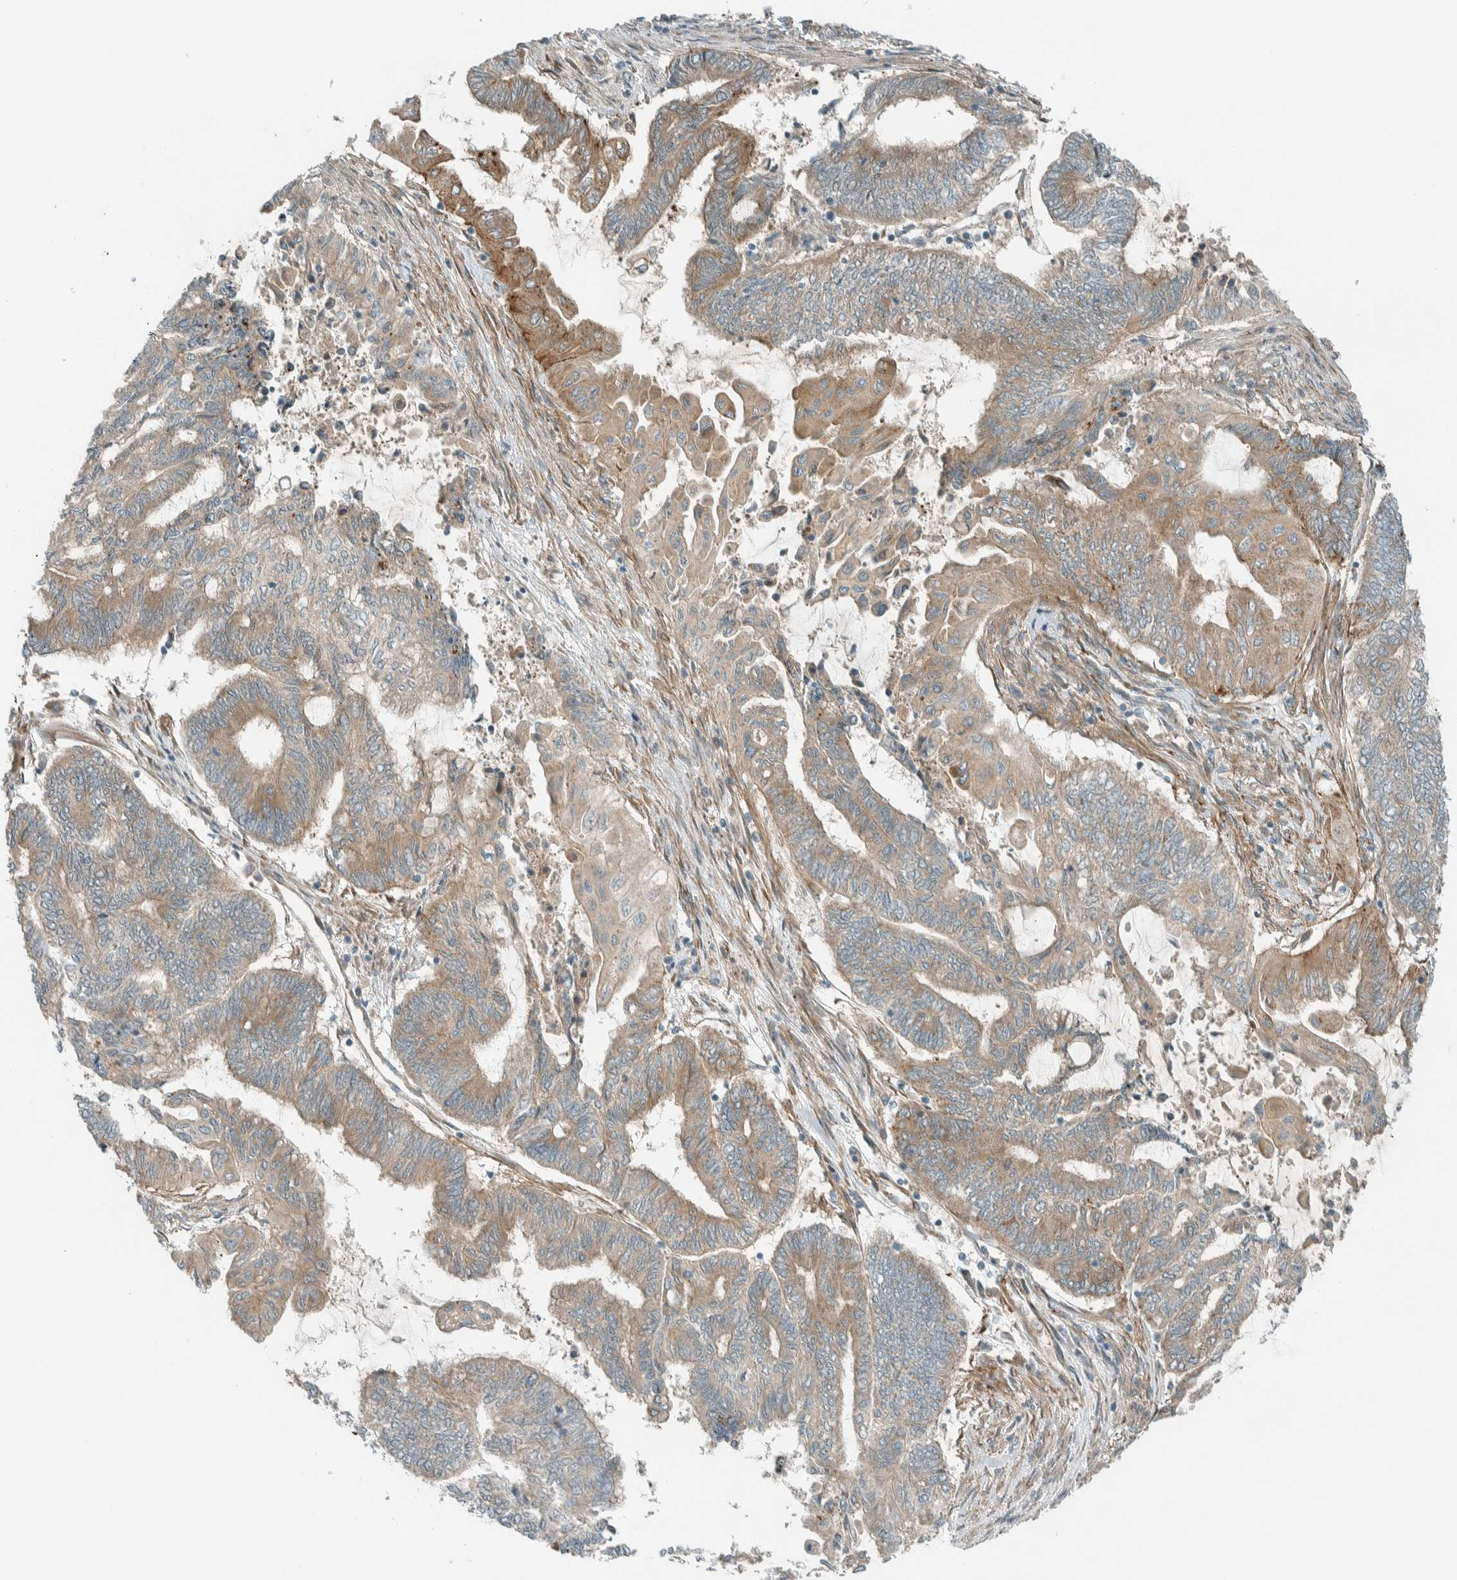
{"staining": {"intensity": "moderate", "quantity": "25%-75%", "location": "cytoplasmic/membranous"}, "tissue": "endometrial cancer", "cell_type": "Tumor cells", "image_type": "cancer", "snomed": [{"axis": "morphology", "description": "Adenocarcinoma, NOS"}, {"axis": "topography", "description": "Uterus"}, {"axis": "topography", "description": "Endometrium"}], "caption": "Protein staining of endometrial cancer (adenocarcinoma) tissue shows moderate cytoplasmic/membranous staining in about 25%-75% of tumor cells.", "gene": "EXOC7", "patient": {"sex": "female", "age": 70}}